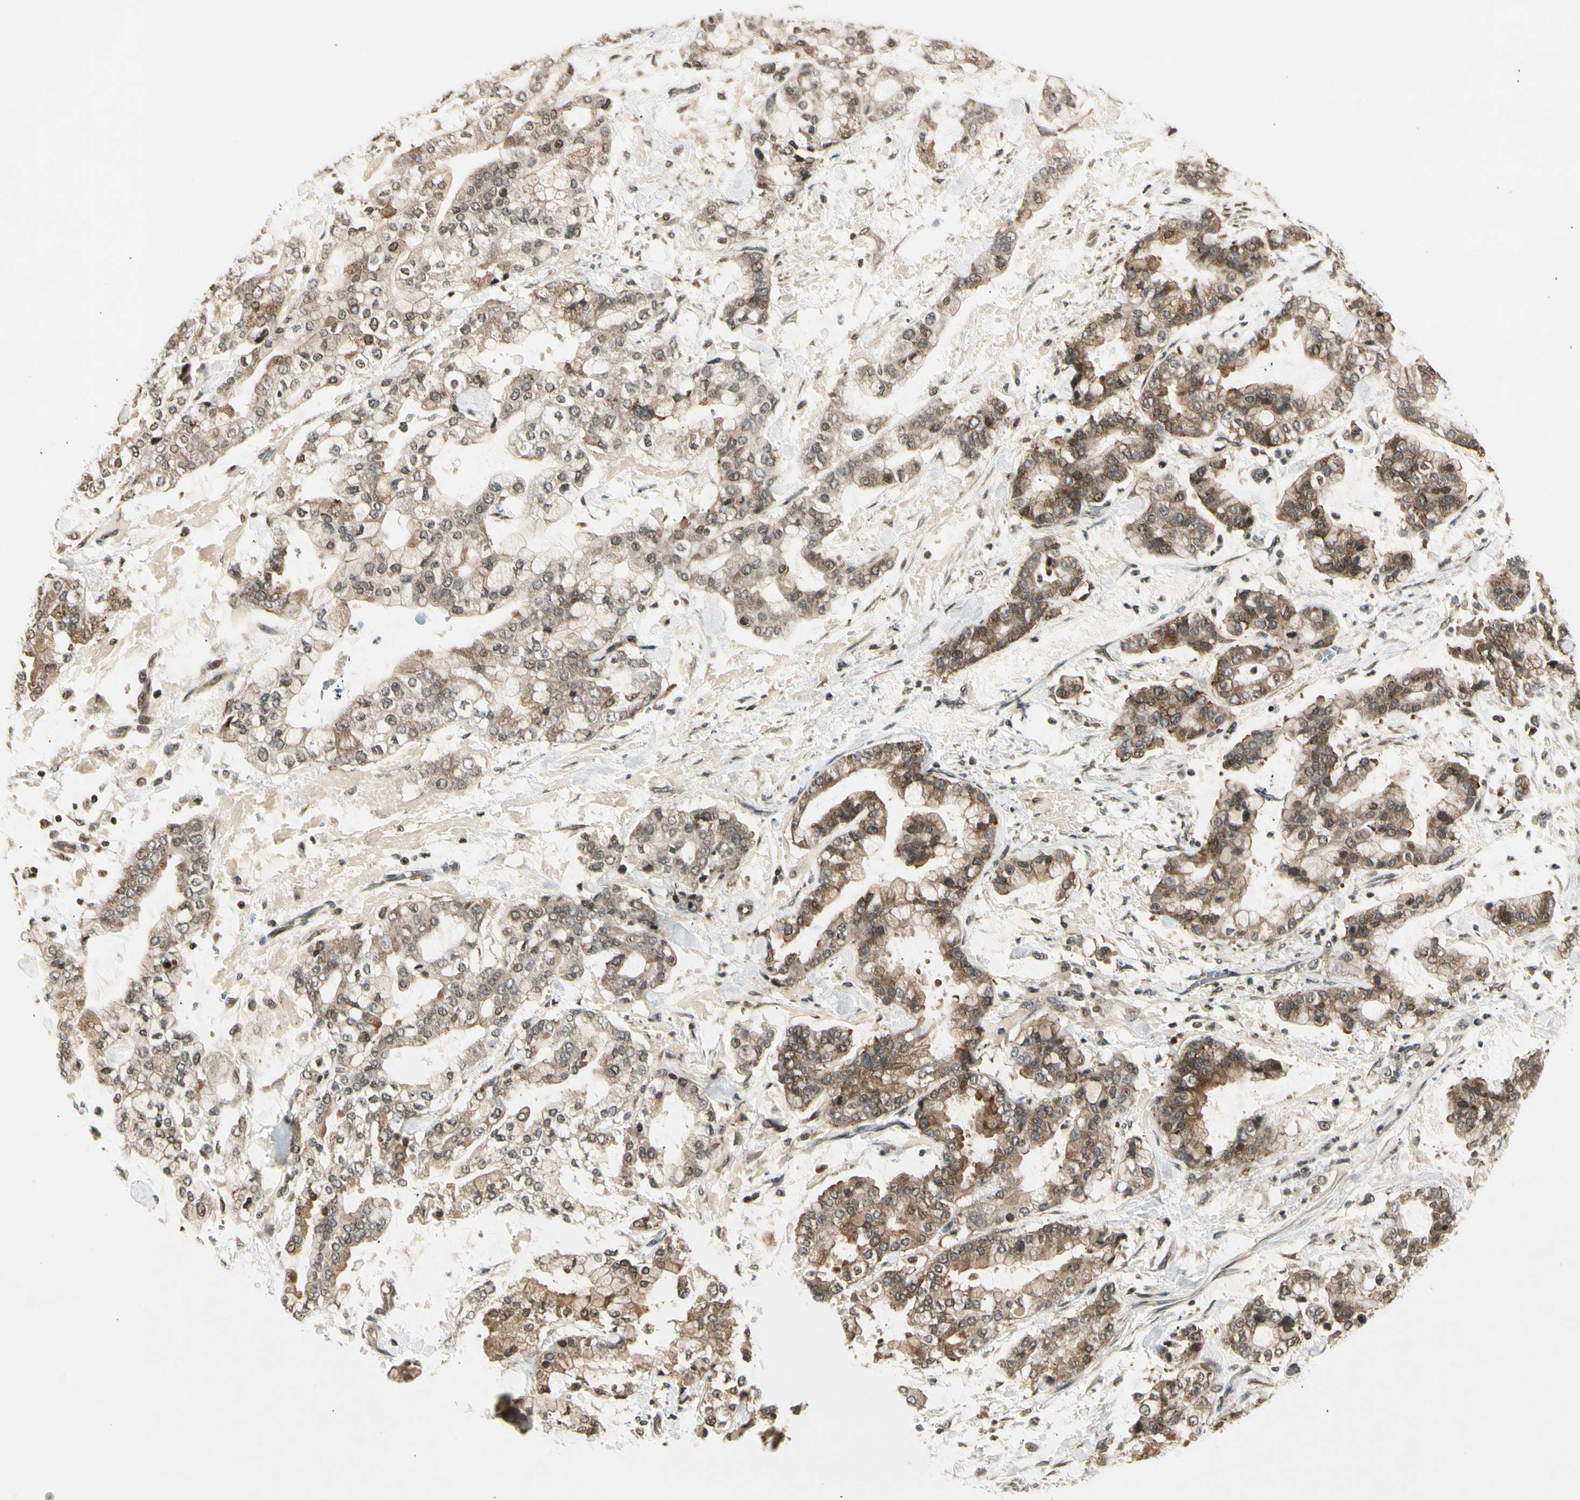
{"staining": {"intensity": "moderate", "quantity": "25%-75%", "location": "cytoplasmic/membranous"}, "tissue": "stomach cancer", "cell_type": "Tumor cells", "image_type": "cancer", "snomed": [{"axis": "morphology", "description": "Normal tissue, NOS"}, {"axis": "morphology", "description": "Adenocarcinoma, NOS"}, {"axis": "topography", "description": "Stomach, upper"}, {"axis": "topography", "description": "Stomach"}], "caption": "IHC photomicrograph of neoplastic tissue: human stomach cancer (adenocarcinoma) stained using IHC reveals medium levels of moderate protein expression localized specifically in the cytoplasmic/membranous of tumor cells, appearing as a cytoplasmic/membranous brown color.", "gene": "SMN2", "patient": {"sex": "male", "age": 76}}